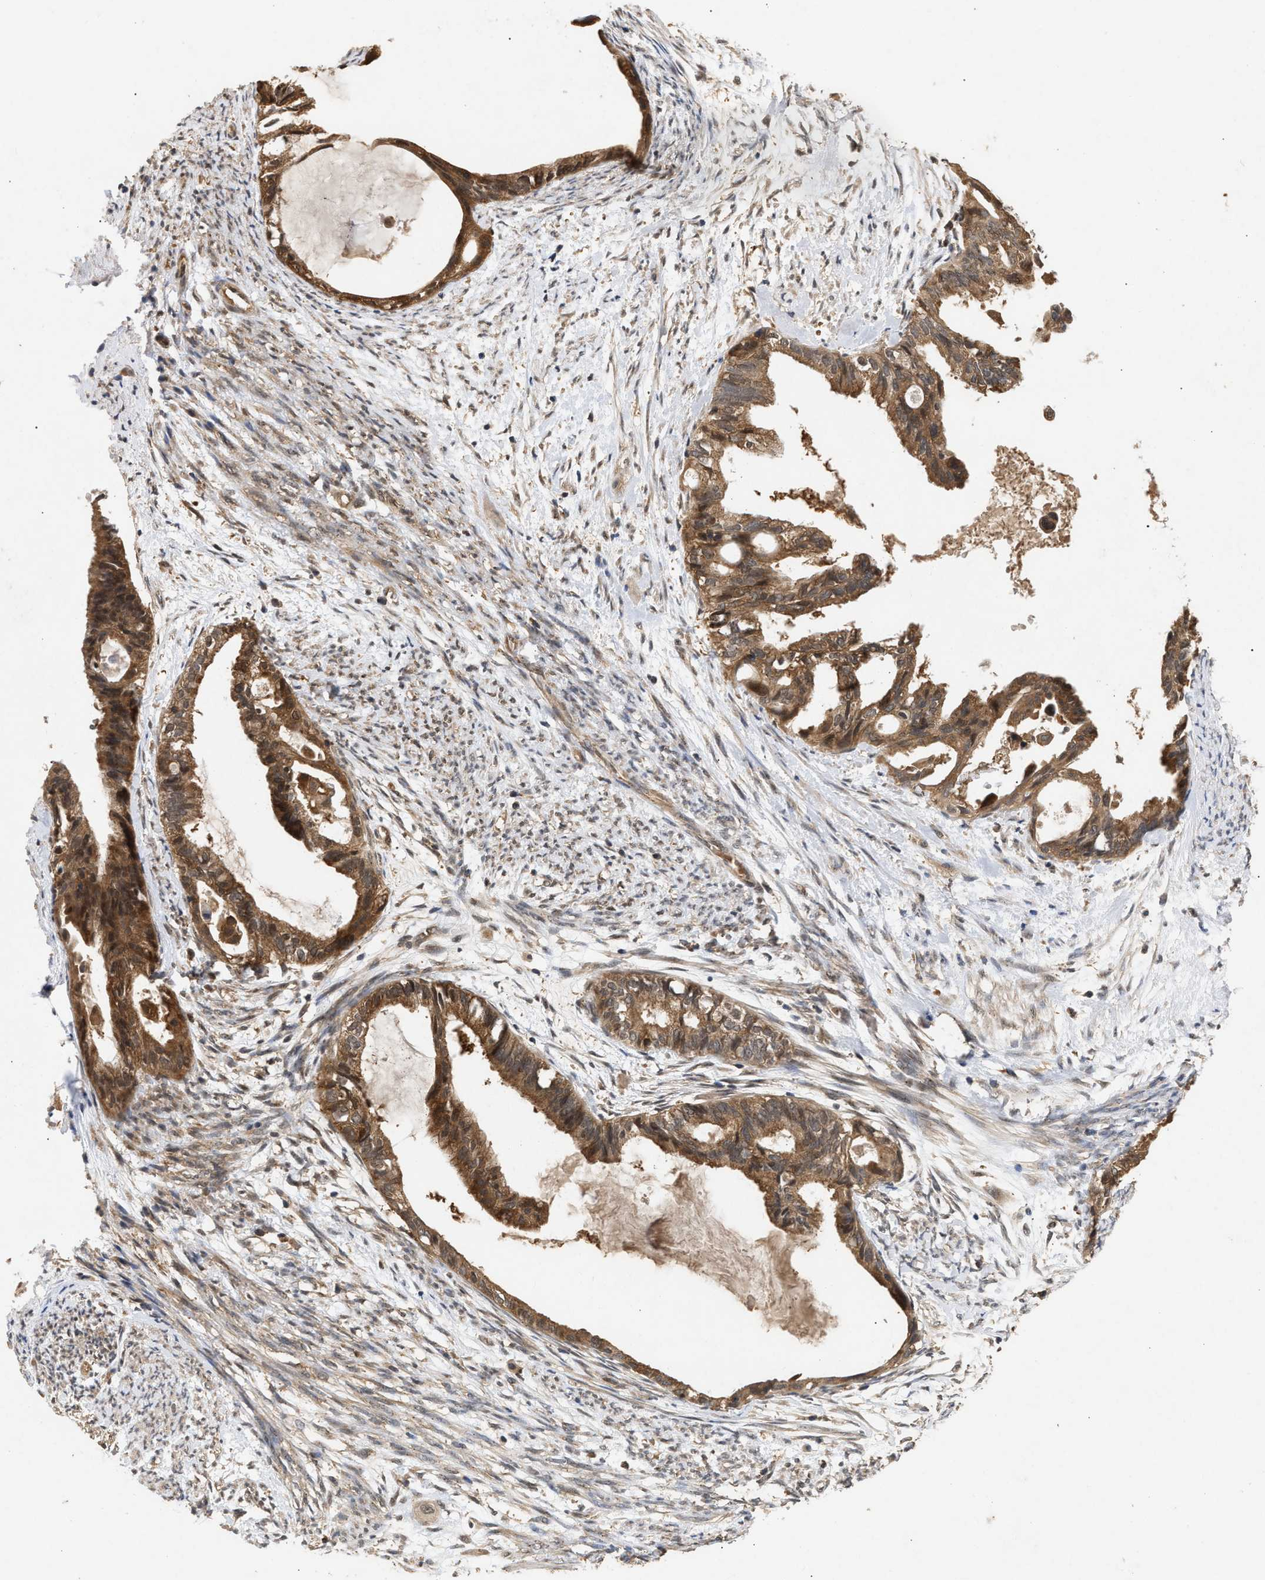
{"staining": {"intensity": "strong", "quantity": ">75%", "location": "cytoplasmic/membranous,nuclear"}, "tissue": "cervical cancer", "cell_type": "Tumor cells", "image_type": "cancer", "snomed": [{"axis": "morphology", "description": "Normal tissue, NOS"}, {"axis": "morphology", "description": "Adenocarcinoma, NOS"}, {"axis": "topography", "description": "Cervix"}, {"axis": "topography", "description": "Endometrium"}], "caption": "Cervical adenocarcinoma tissue reveals strong cytoplasmic/membranous and nuclear staining in about >75% of tumor cells", "gene": "FITM1", "patient": {"sex": "female", "age": 86}}